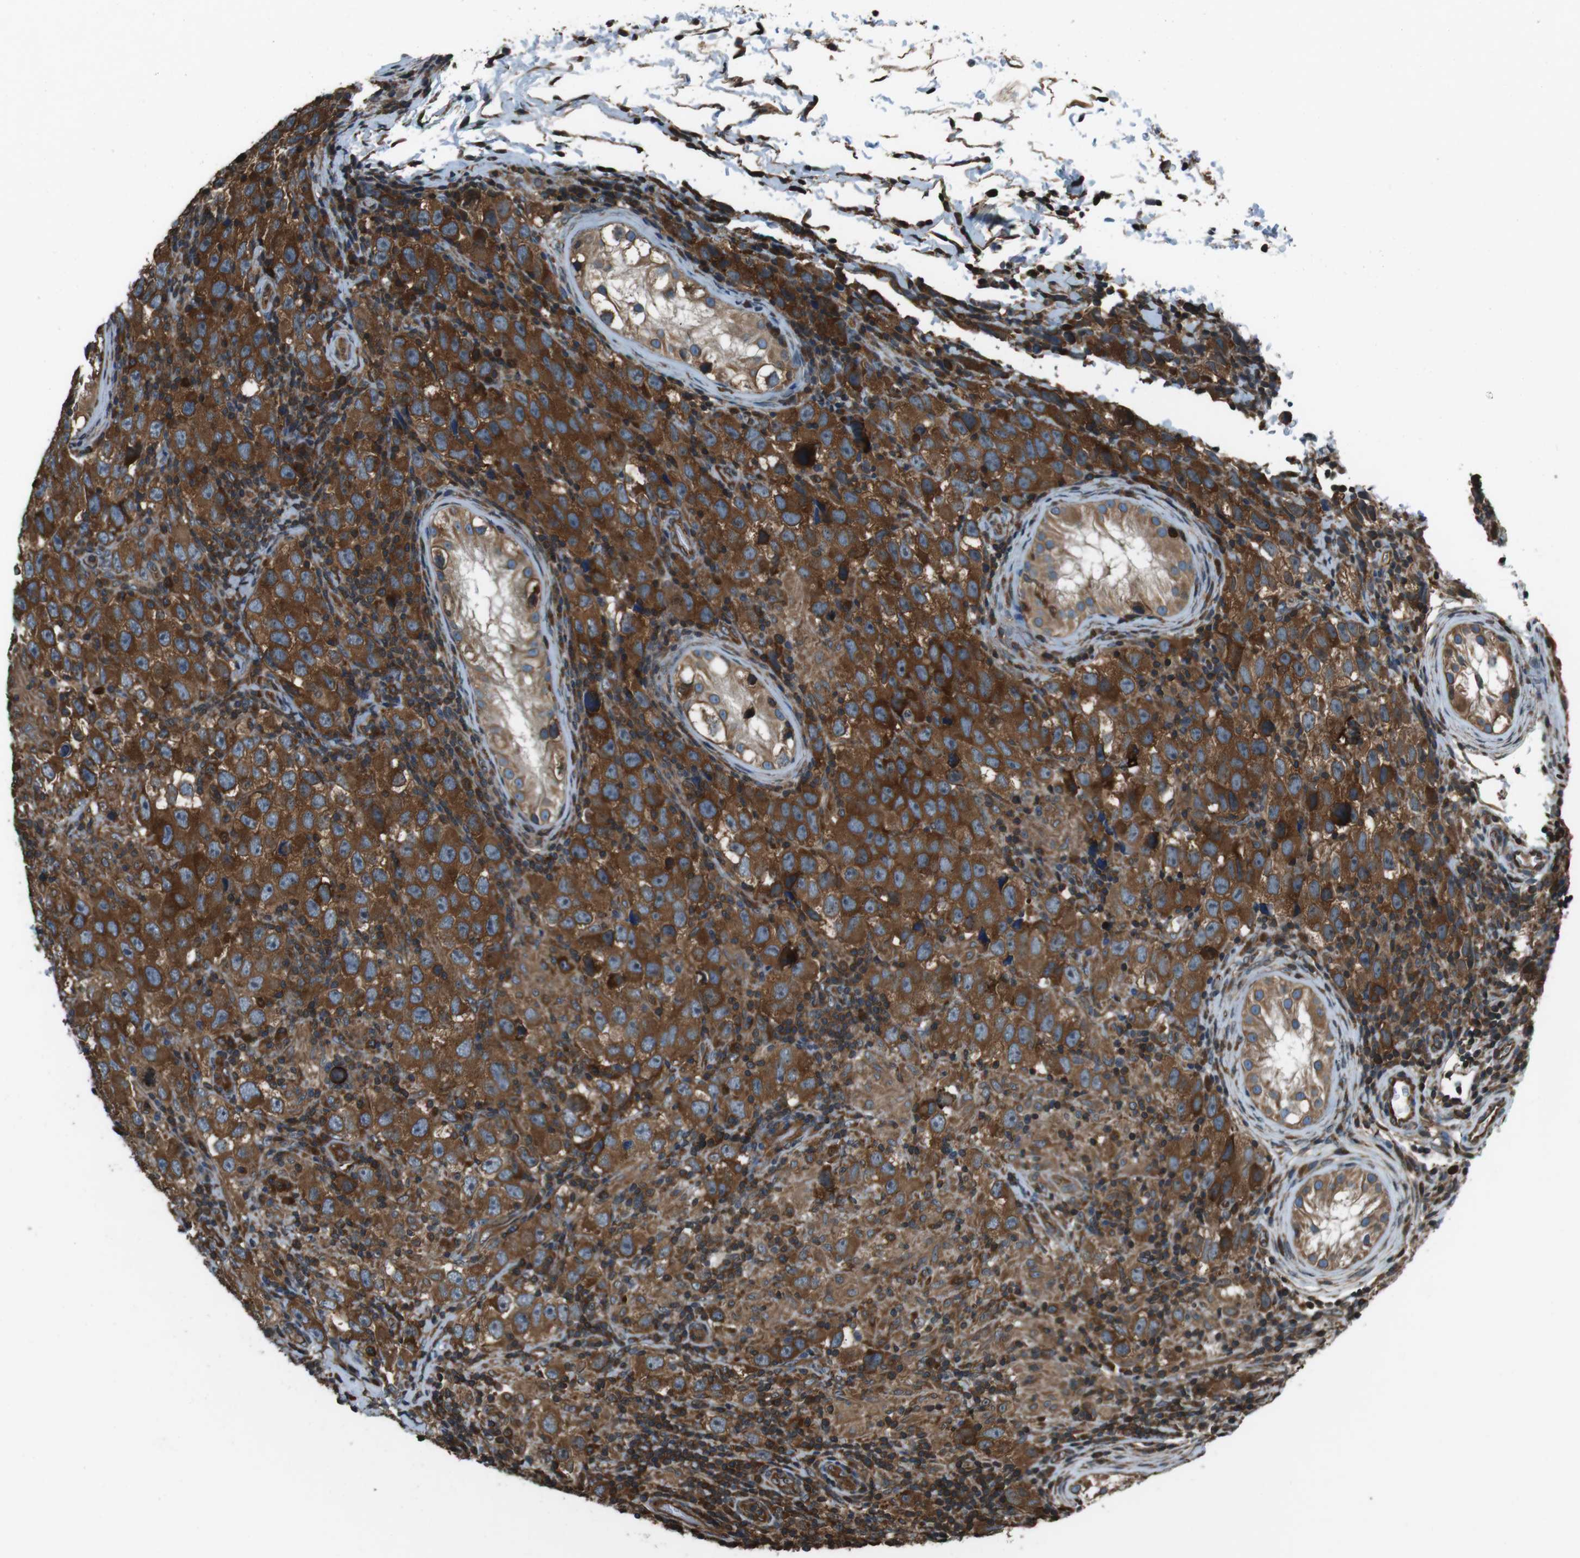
{"staining": {"intensity": "strong", "quantity": "25%-75%", "location": "cytoplasmic/membranous"}, "tissue": "testis cancer", "cell_type": "Tumor cells", "image_type": "cancer", "snomed": [{"axis": "morphology", "description": "Carcinoma, Embryonal, NOS"}, {"axis": "topography", "description": "Testis"}], "caption": "Human testis embryonal carcinoma stained for a protein (brown) displays strong cytoplasmic/membranous positive positivity in approximately 25%-75% of tumor cells.", "gene": "PA2G4", "patient": {"sex": "male", "age": 21}}